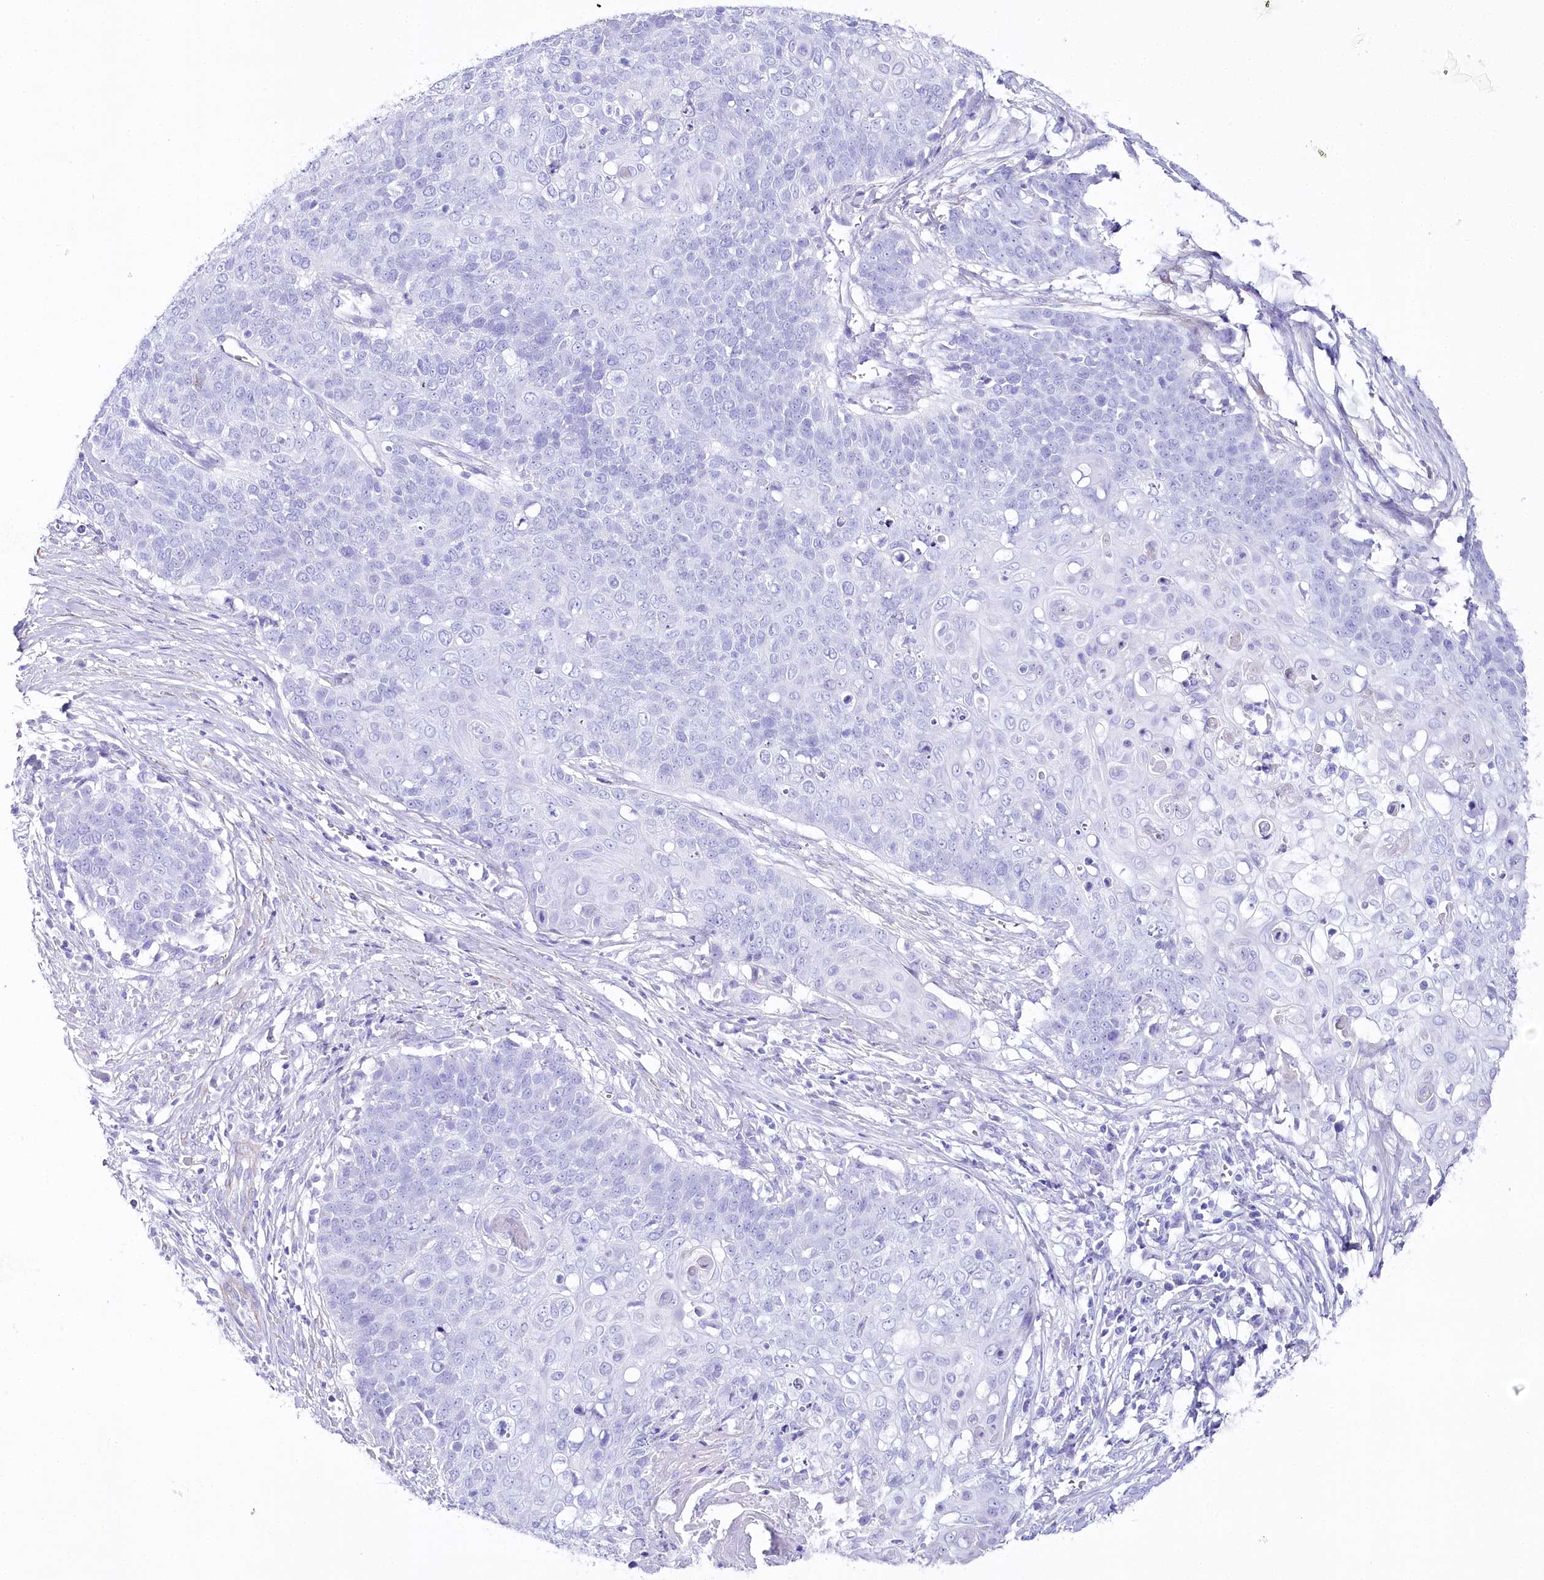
{"staining": {"intensity": "negative", "quantity": "none", "location": "none"}, "tissue": "cervical cancer", "cell_type": "Tumor cells", "image_type": "cancer", "snomed": [{"axis": "morphology", "description": "Squamous cell carcinoma, NOS"}, {"axis": "topography", "description": "Cervix"}], "caption": "Micrograph shows no significant protein expression in tumor cells of cervical cancer (squamous cell carcinoma).", "gene": "CSN3", "patient": {"sex": "female", "age": 39}}